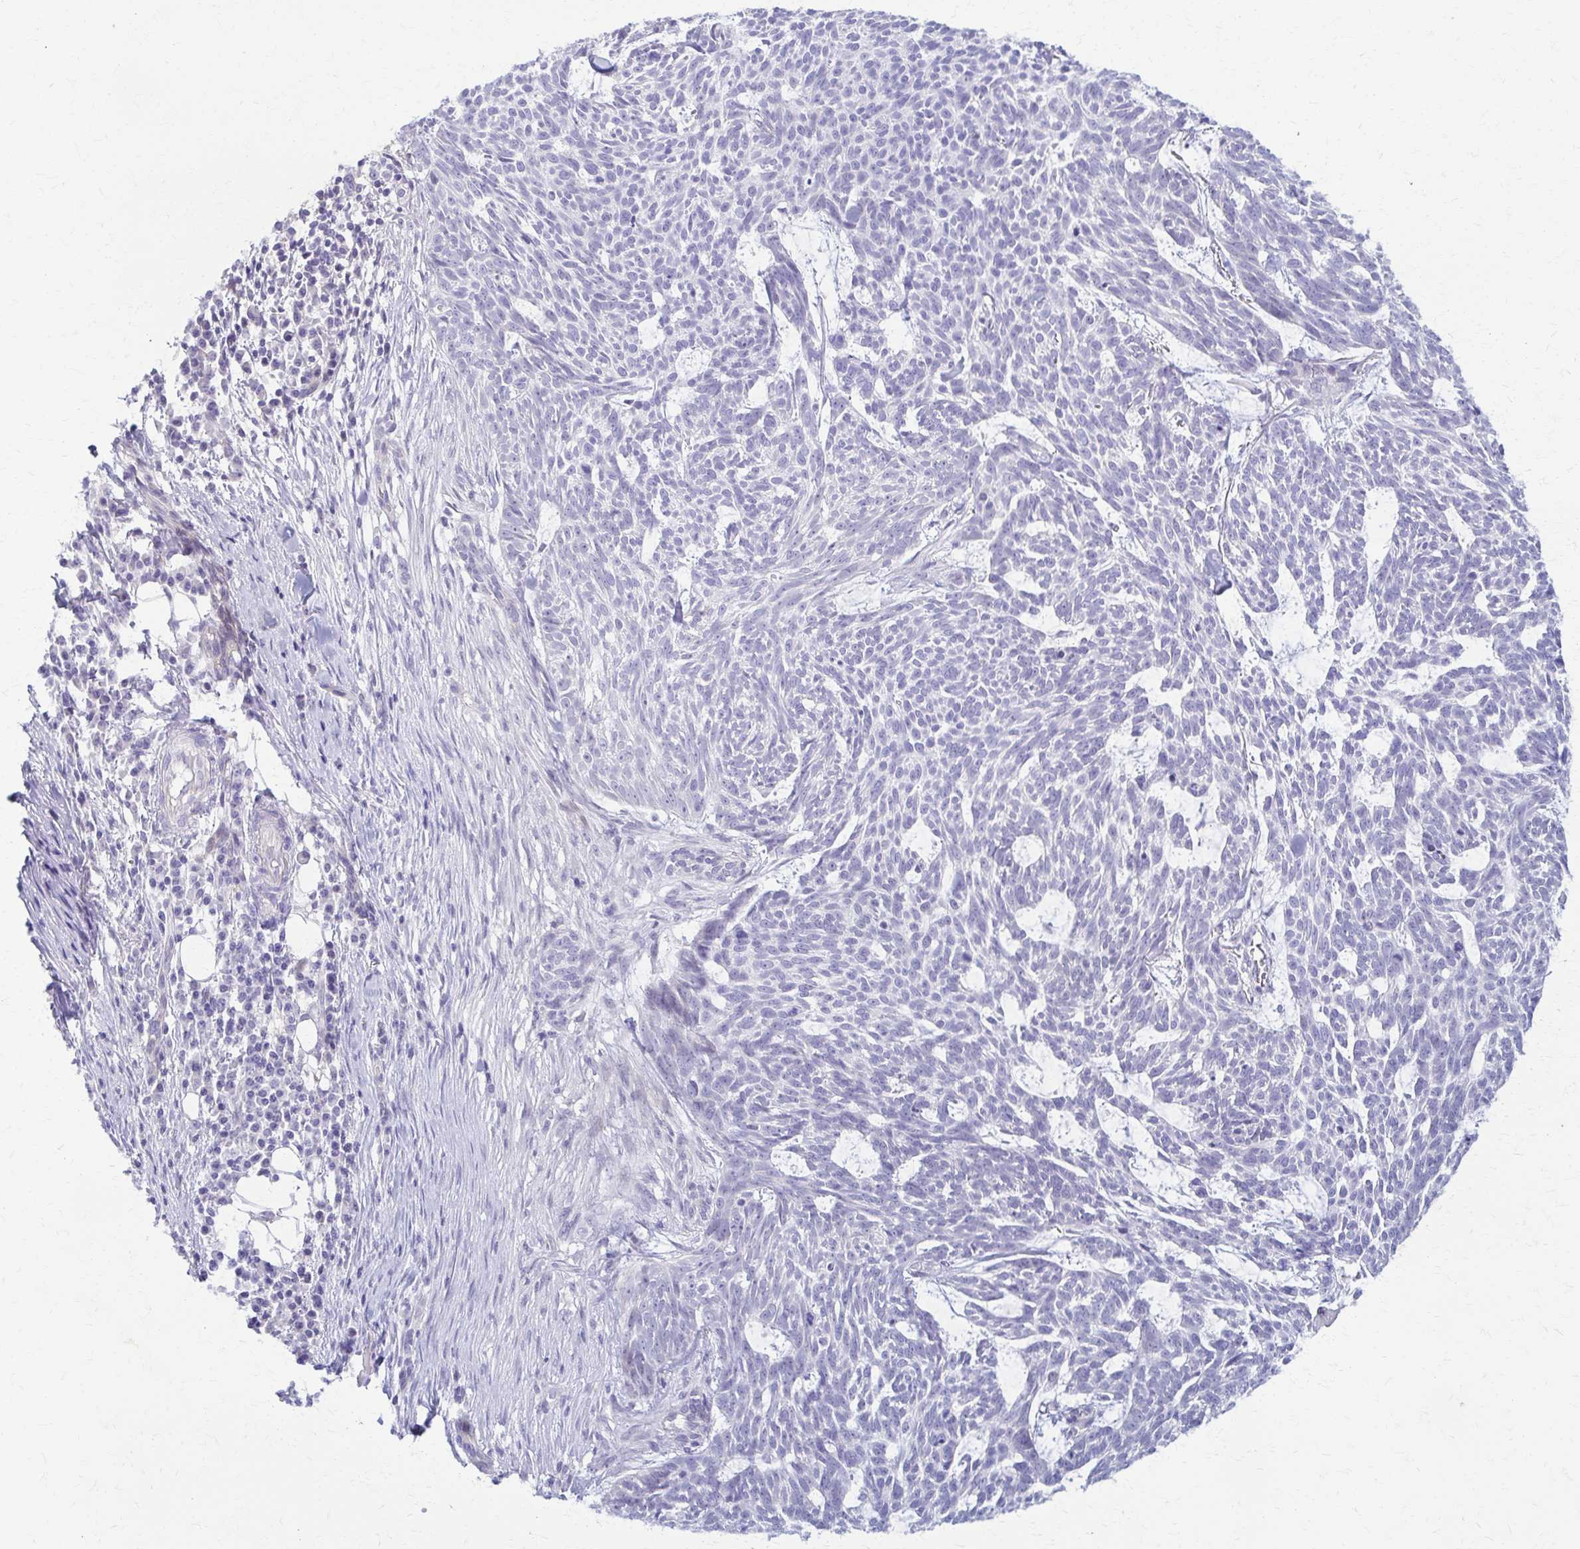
{"staining": {"intensity": "negative", "quantity": "none", "location": "none"}, "tissue": "skin cancer", "cell_type": "Tumor cells", "image_type": "cancer", "snomed": [{"axis": "morphology", "description": "Basal cell carcinoma"}, {"axis": "topography", "description": "Skin"}], "caption": "Tumor cells are negative for brown protein staining in skin cancer.", "gene": "RHOBTB2", "patient": {"sex": "female", "age": 93}}